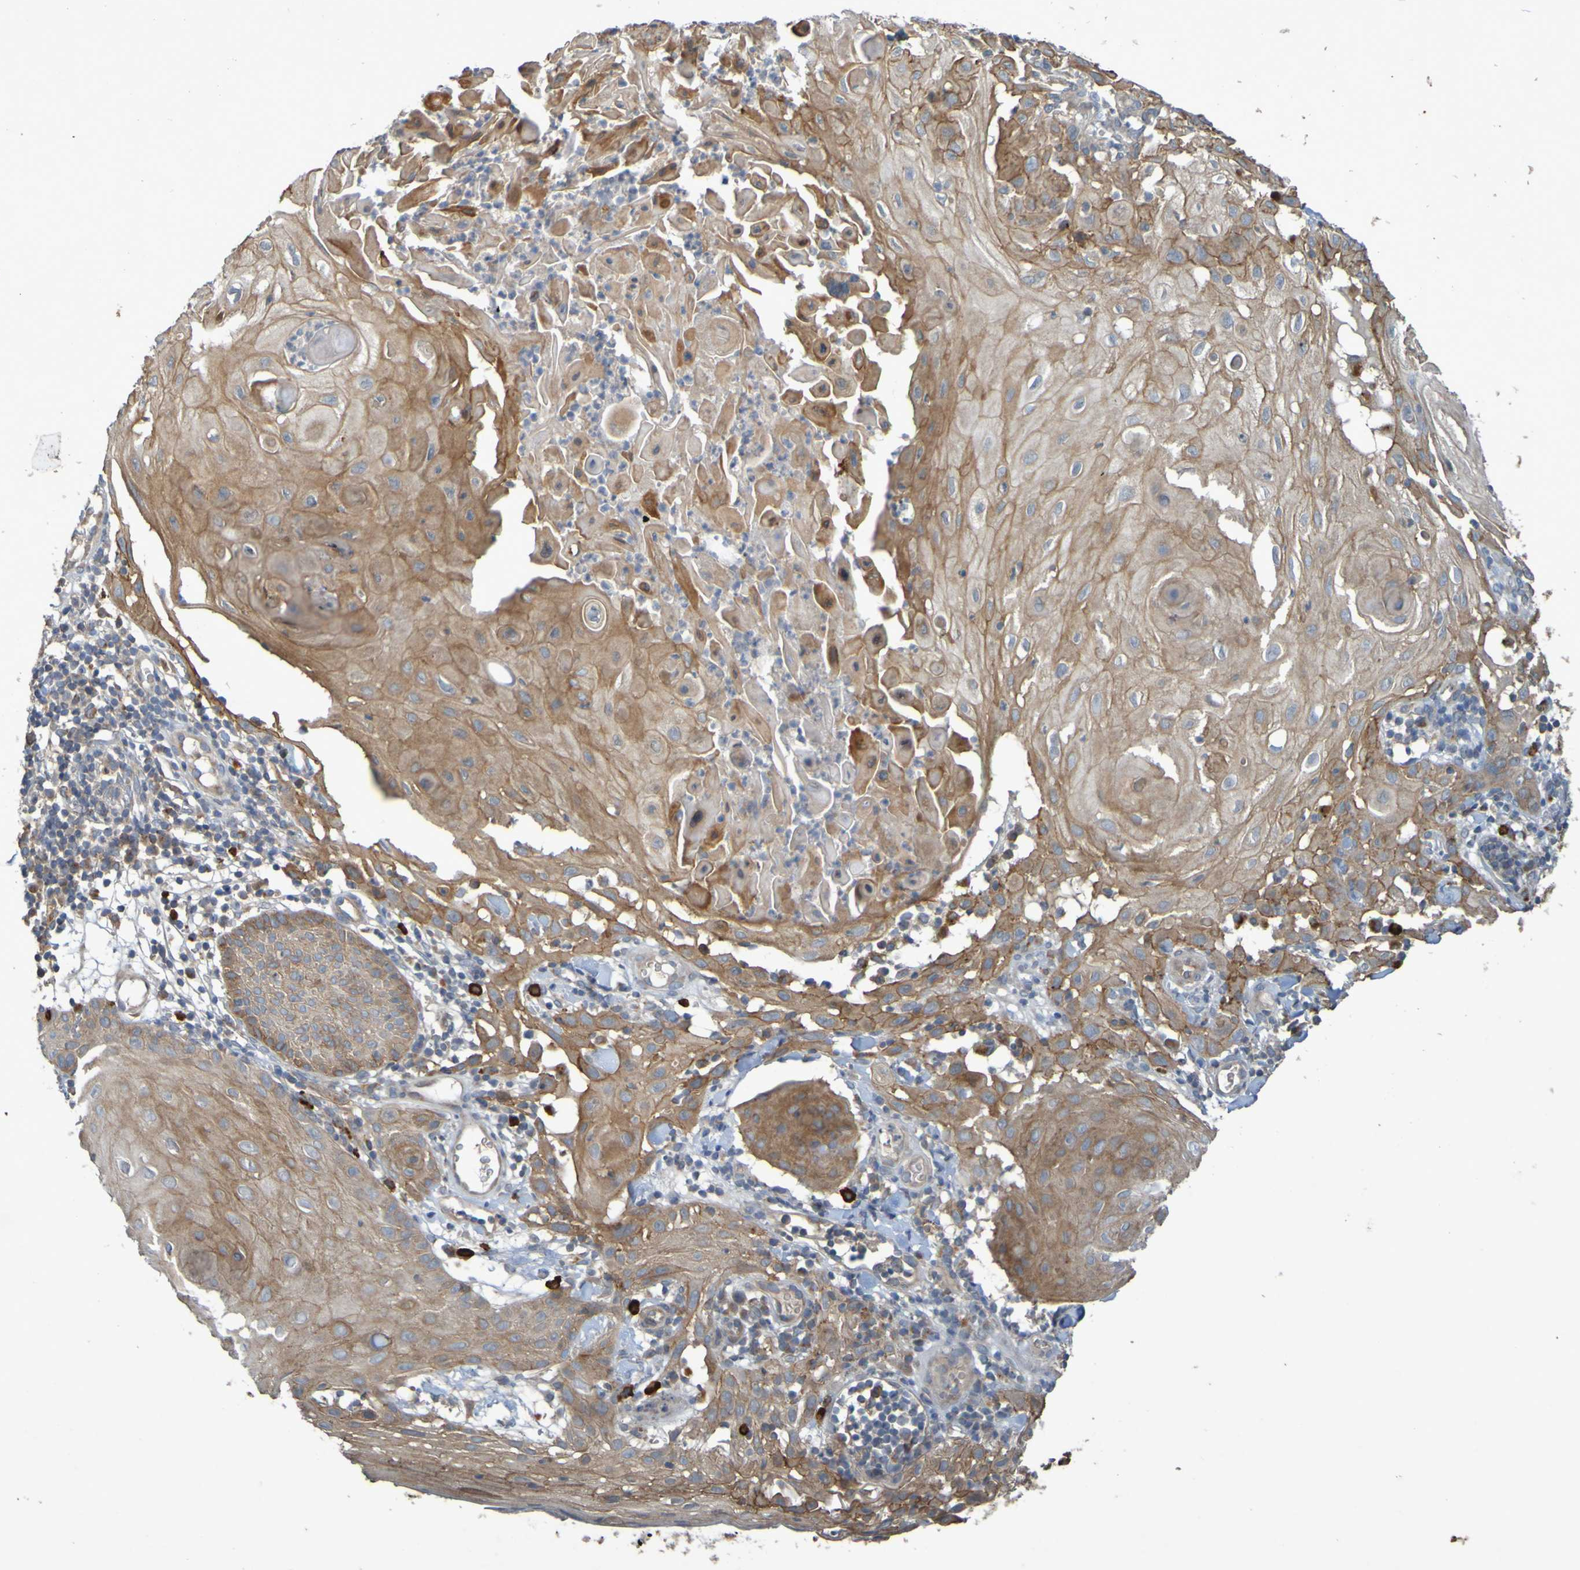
{"staining": {"intensity": "moderate", "quantity": ">75%", "location": "cytoplasmic/membranous"}, "tissue": "skin cancer", "cell_type": "Tumor cells", "image_type": "cancer", "snomed": [{"axis": "morphology", "description": "Squamous cell carcinoma, NOS"}, {"axis": "topography", "description": "Skin"}], "caption": "High-magnification brightfield microscopy of skin cancer stained with DAB (3,3'-diaminobenzidine) (brown) and counterstained with hematoxylin (blue). tumor cells exhibit moderate cytoplasmic/membranous expression is seen in approximately>75% of cells. (DAB (3,3'-diaminobenzidine) IHC, brown staining for protein, blue staining for nuclei).", "gene": "B3GAT2", "patient": {"sex": "male", "age": 24}}